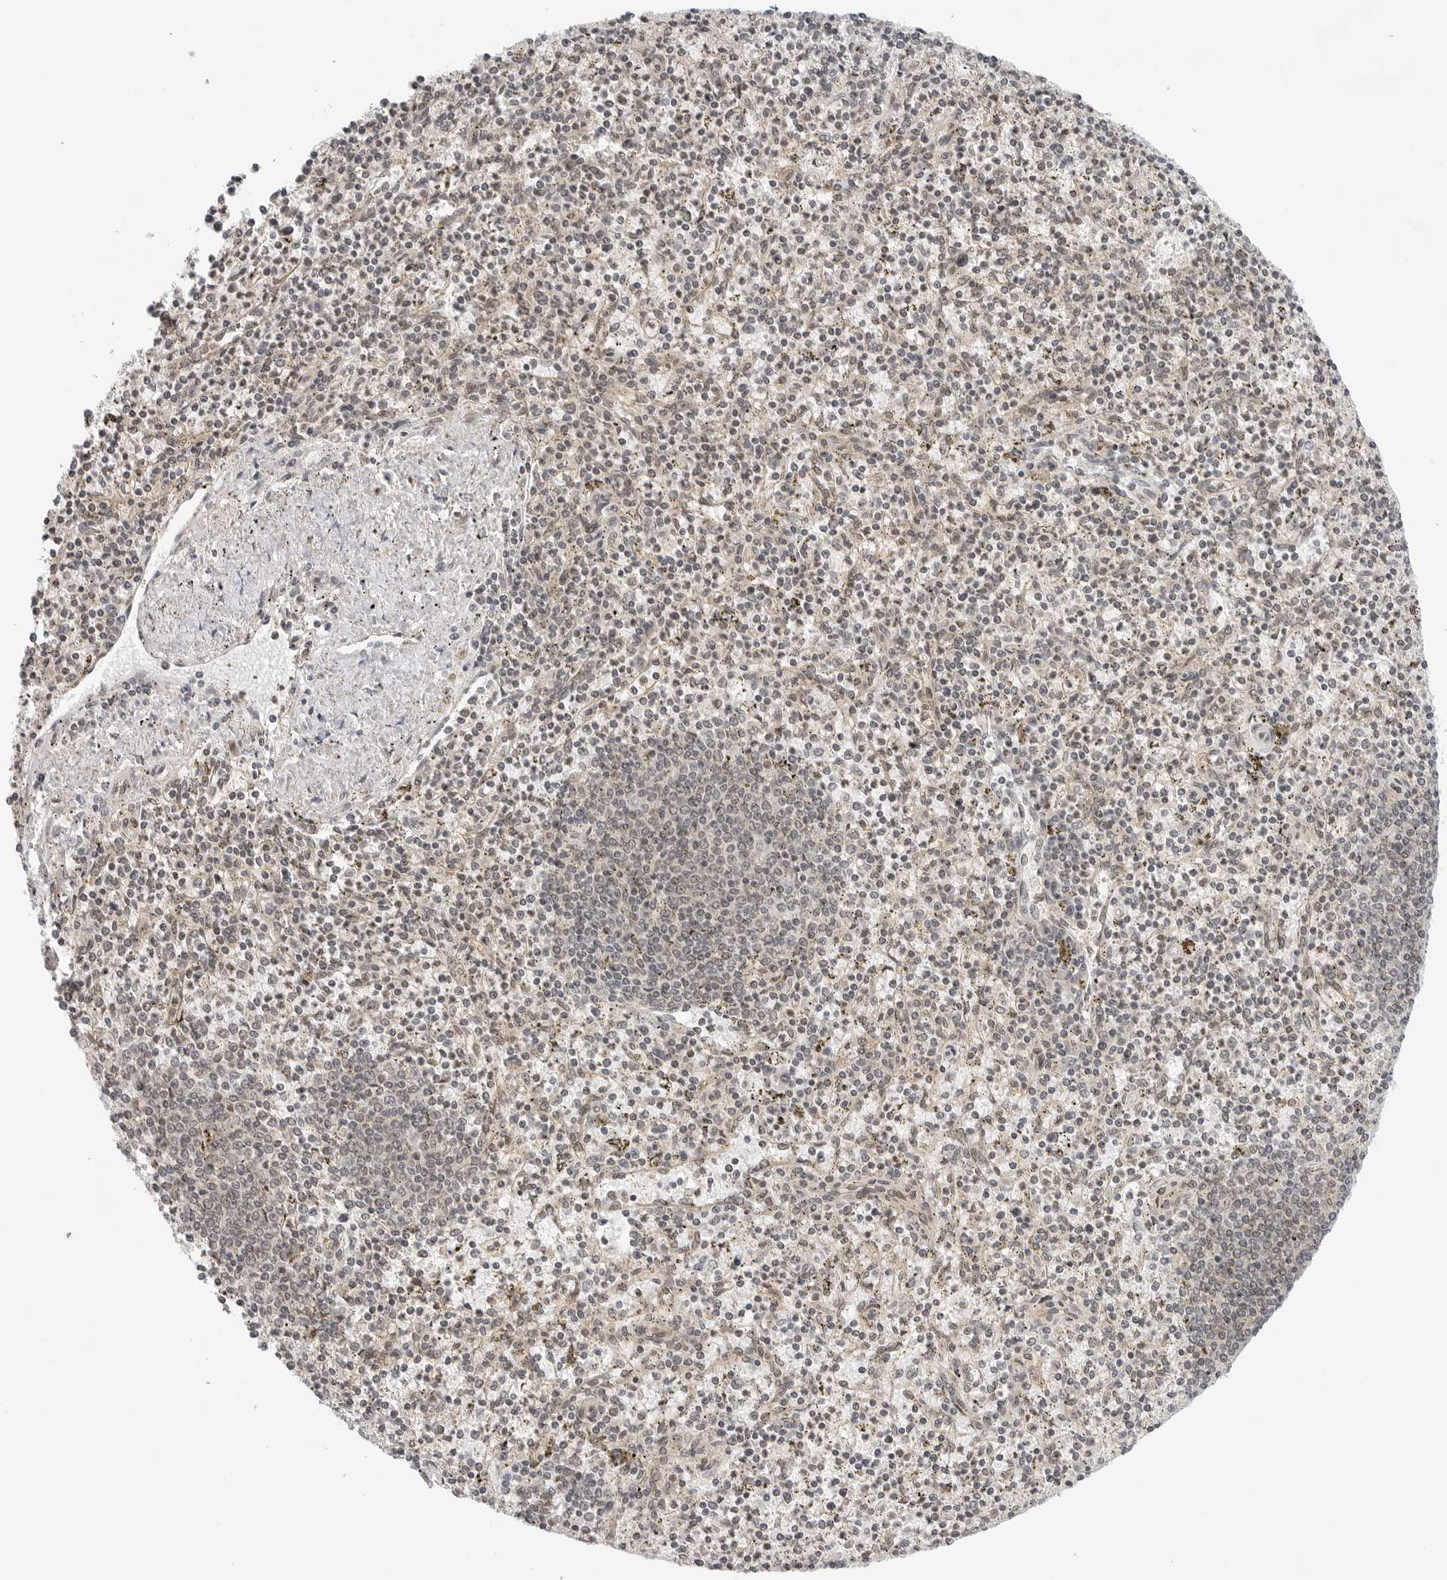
{"staining": {"intensity": "weak", "quantity": "25%-75%", "location": "cytoplasmic/membranous,nuclear"}, "tissue": "spleen", "cell_type": "Cells in red pulp", "image_type": "normal", "snomed": [{"axis": "morphology", "description": "Normal tissue, NOS"}, {"axis": "topography", "description": "Spleen"}], "caption": "Cells in red pulp reveal low levels of weak cytoplasmic/membranous,nuclear expression in about 25%-75% of cells in unremarkable human spleen. (DAB (3,3'-diaminobenzidine) IHC, brown staining for protein, blue staining for nuclei).", "gene": "MAP2K5", "patient": {"sex": "male", "age": 72}}